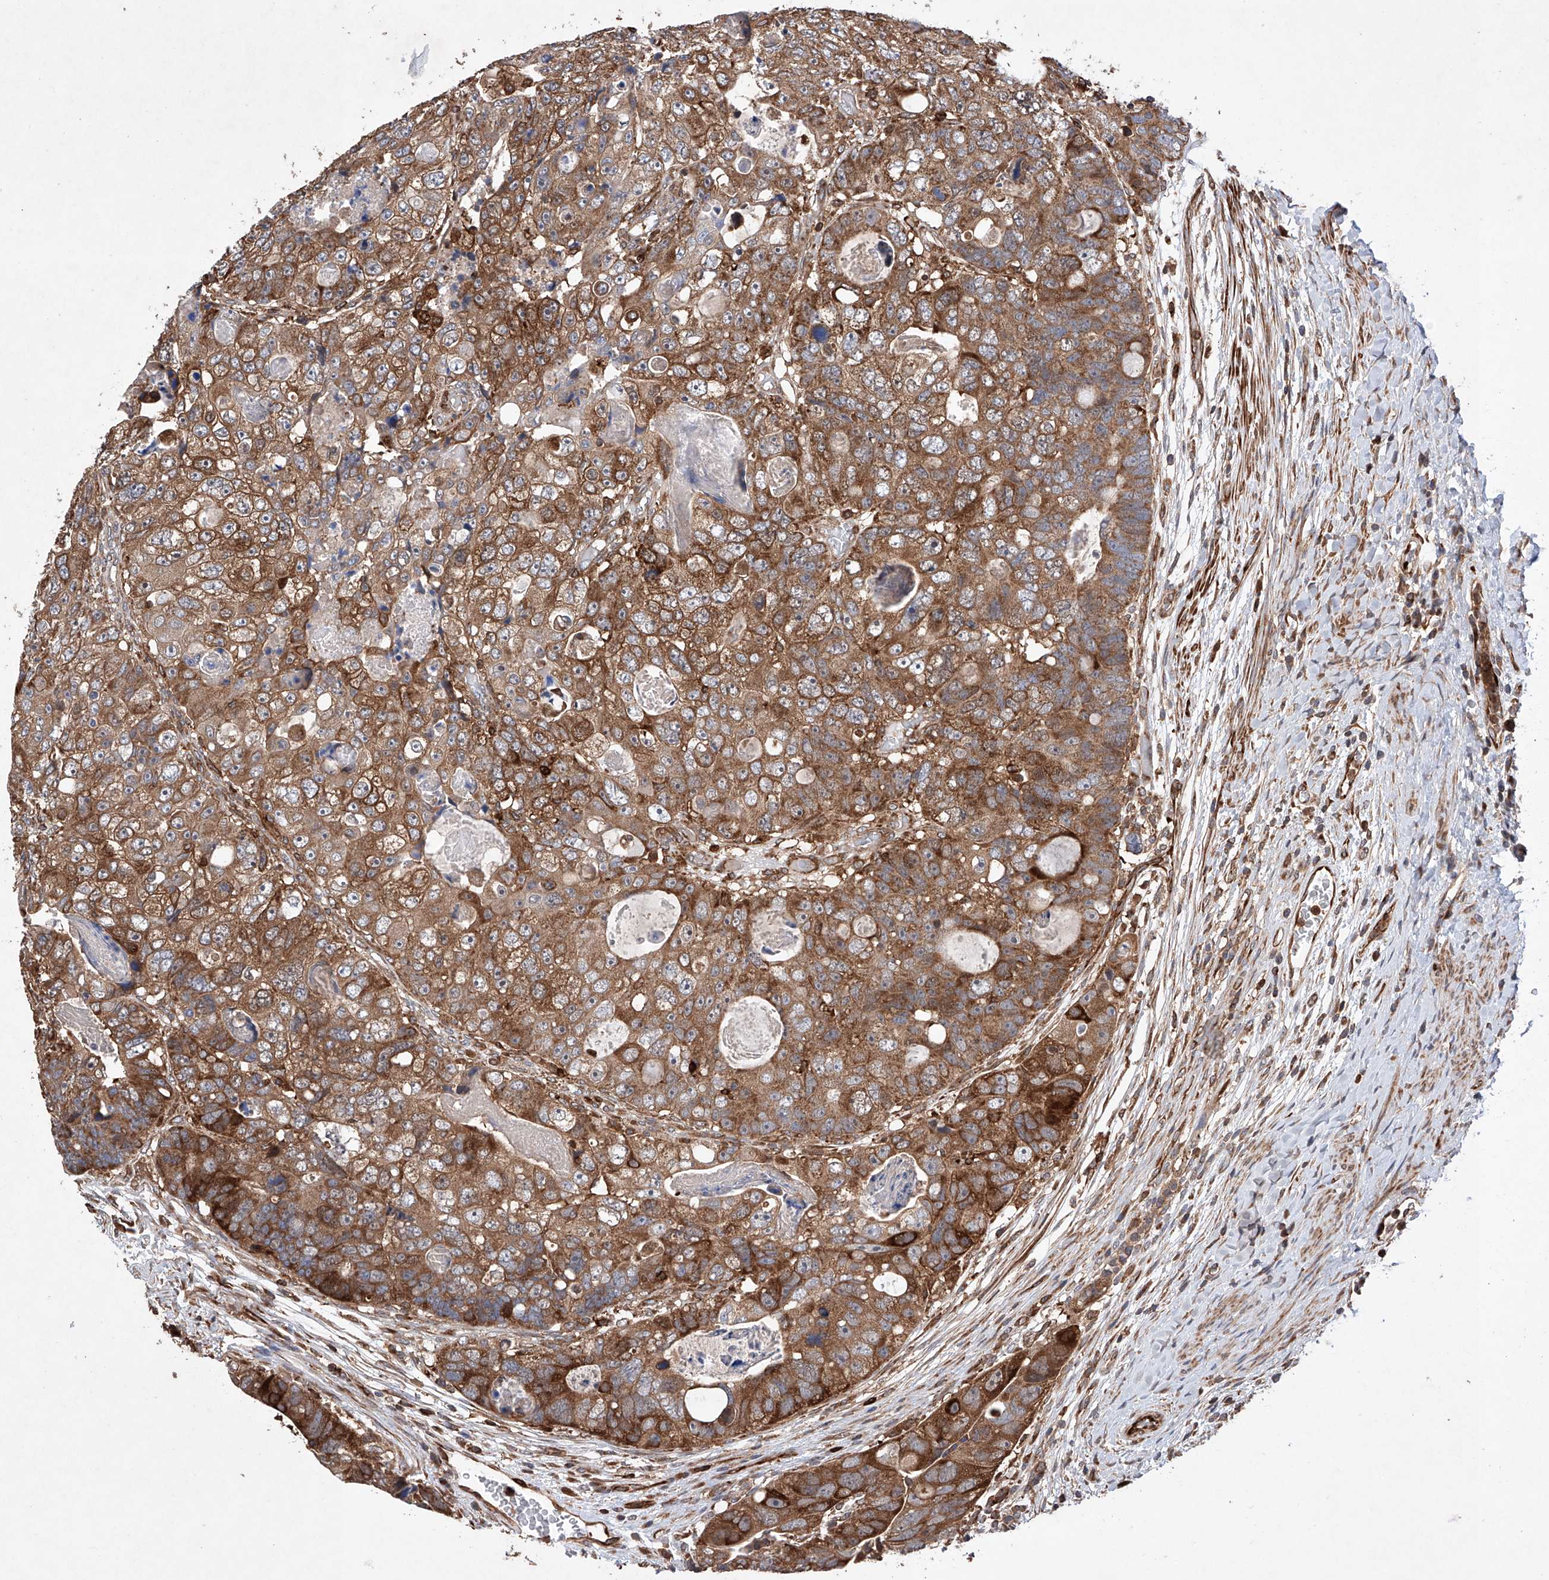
{"staining": {"intensity": "moderate", "quantity": ">75%", "location": "cytoplasmic/membranous"}, "tissue": "colorectal cancer", "cell_type": "Tumor cells", "image_type": "cancer", "snomed": [{"axis": "morphology", "description": "Adenocarcinoma, NOS"}, {"axis": "topography", "description": "Rectum"}], "caption": "This micrograph shows colorectal cancer (adenocarcinoma) stained with immunohistochemistry to label a protein in brown. The cytoplasmic/membranous of tumor cells show moderate positivity for the protein. Nuclei are counter-stained blue.", "gene": "TIMM23", "patient": {"sex": "male", "age": 59}}